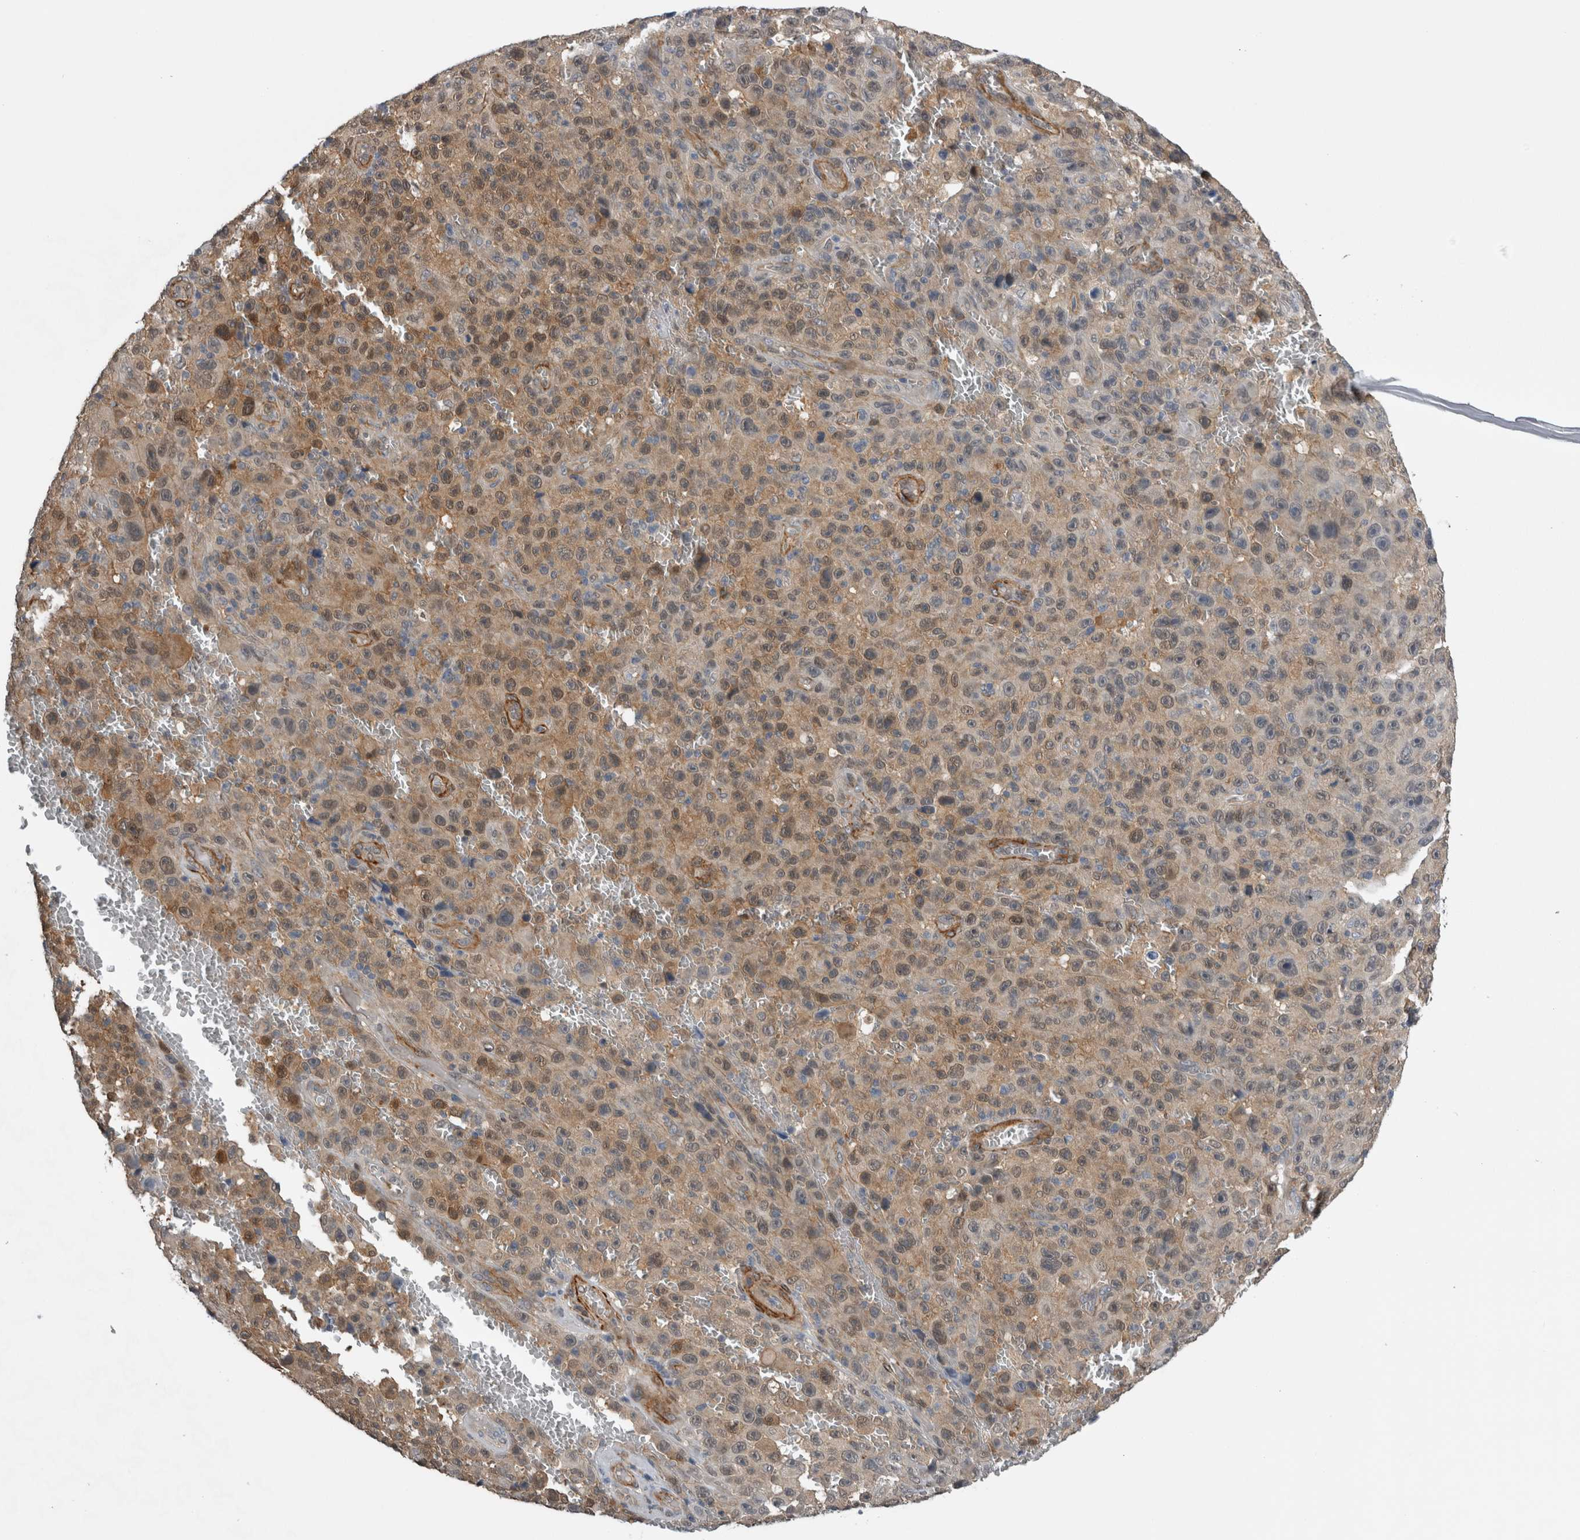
{"staining": {"intensity": "moderate", "quantity": "25%-75%", "location": "cytoplasmic/membranous"}, "tissue": "melanoma", "cell_type": "Tumor cells", "image_type": "cancer", "snomed": [{"axis": "morphology", "description": "Malignant melanoma, NOS"}, {"axis": "topography", "description": "Skin"}], "caption": "Melanoma was stained to show a protein in brown. There is medium levels of moderate cytoplasmic/membranous positivity in approximately 25%-75% of tumor cells.", "gene": "NAPRT", "patient": {"sex": "female", "age": 82}}